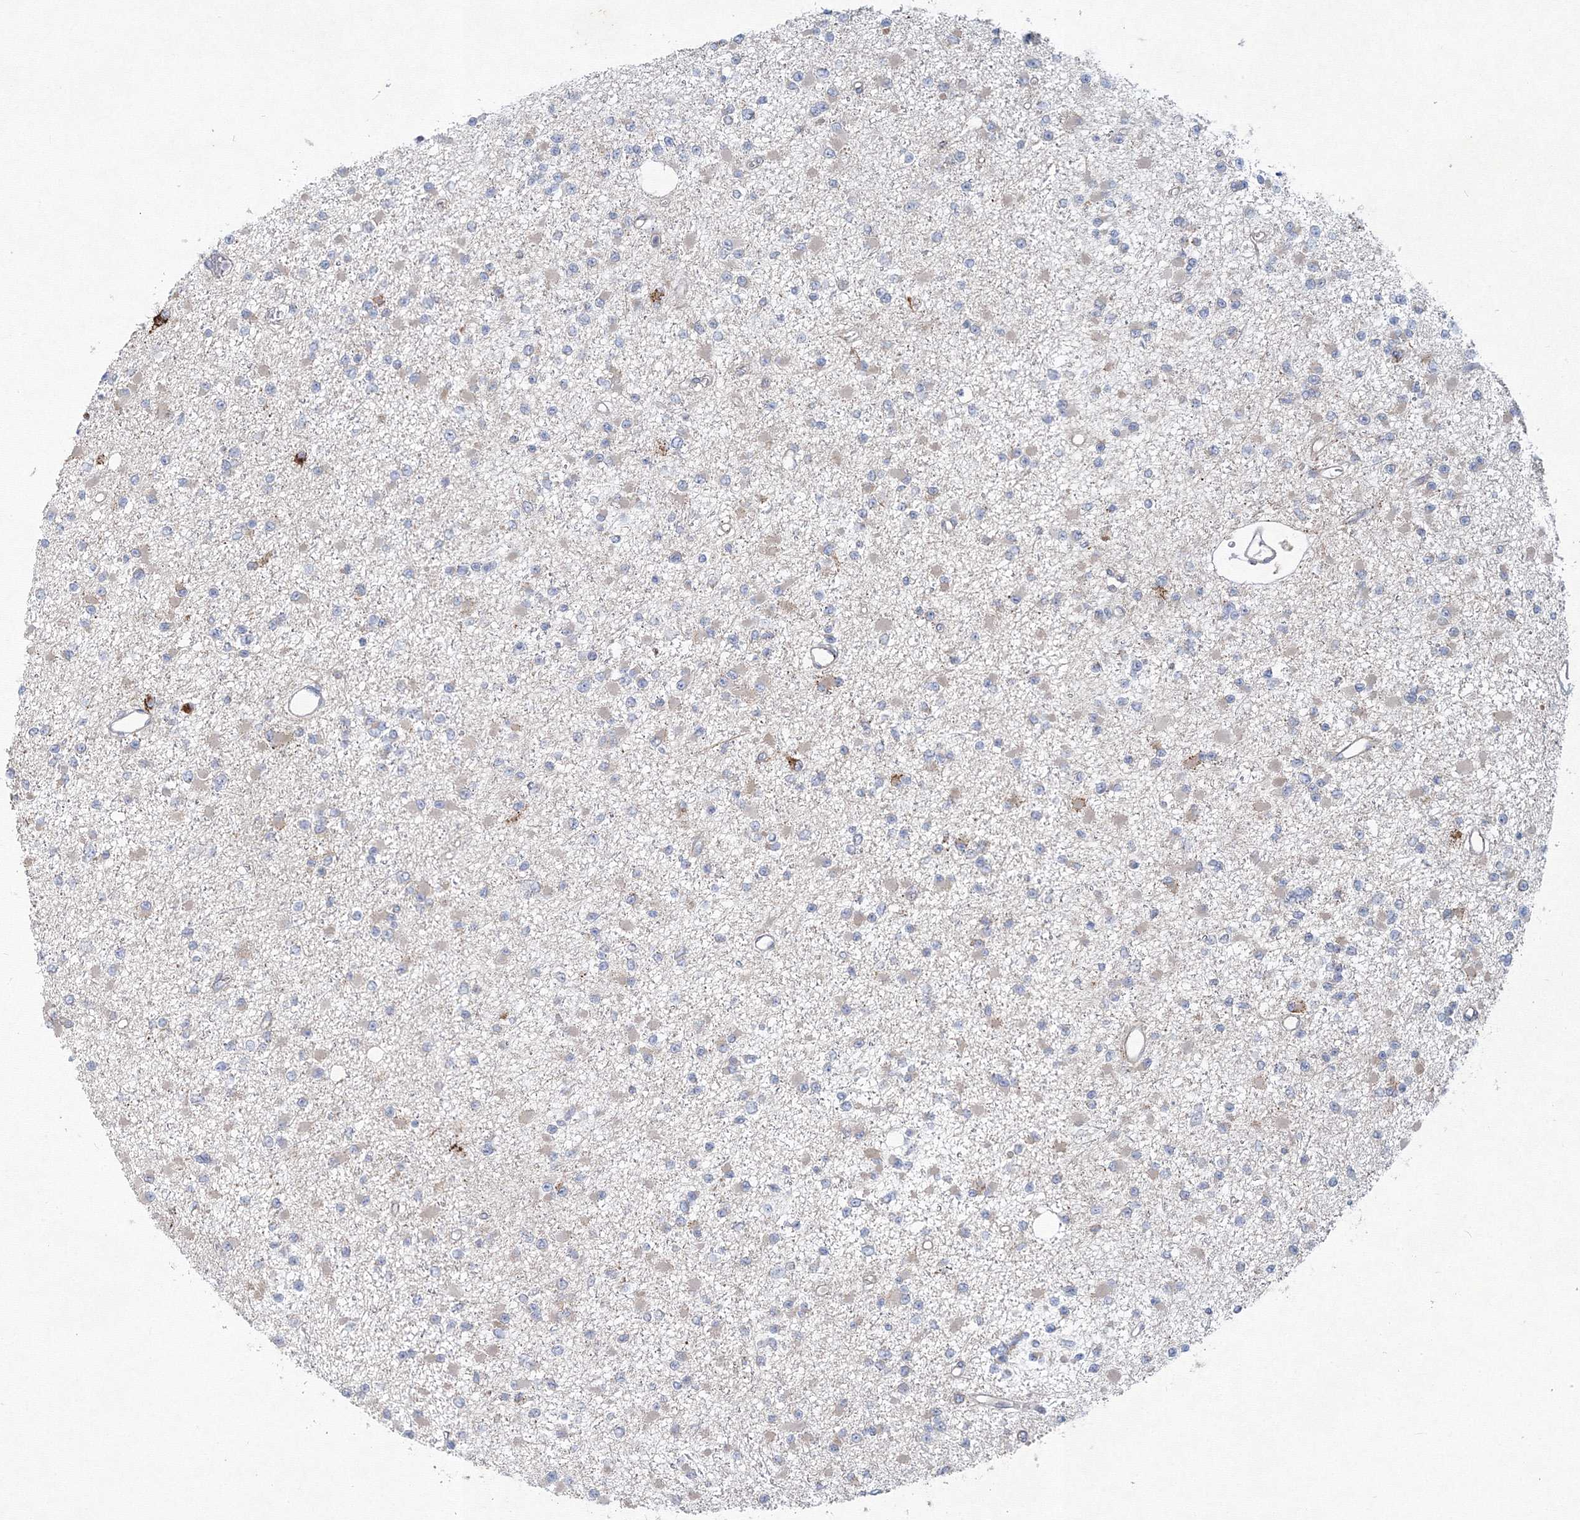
{"staining": {"intensity": "weak", "quantity": "<25%", "location": "cytoplasmic/membranous"}, "tissue": "glioma", "cell_type": "Tumor cells", "image_type": "cancer", "snomed": [{"axis": "morphology", "description": "Glioma, malignant, Low grade"}, {"axis": "topography", "description": "Brain"}], "caption": "Micrograph shows no protein expression in tumor cells of glioma tissue.", "gene": "WDR49", "patient": {"sex": "female", "age": 22}}